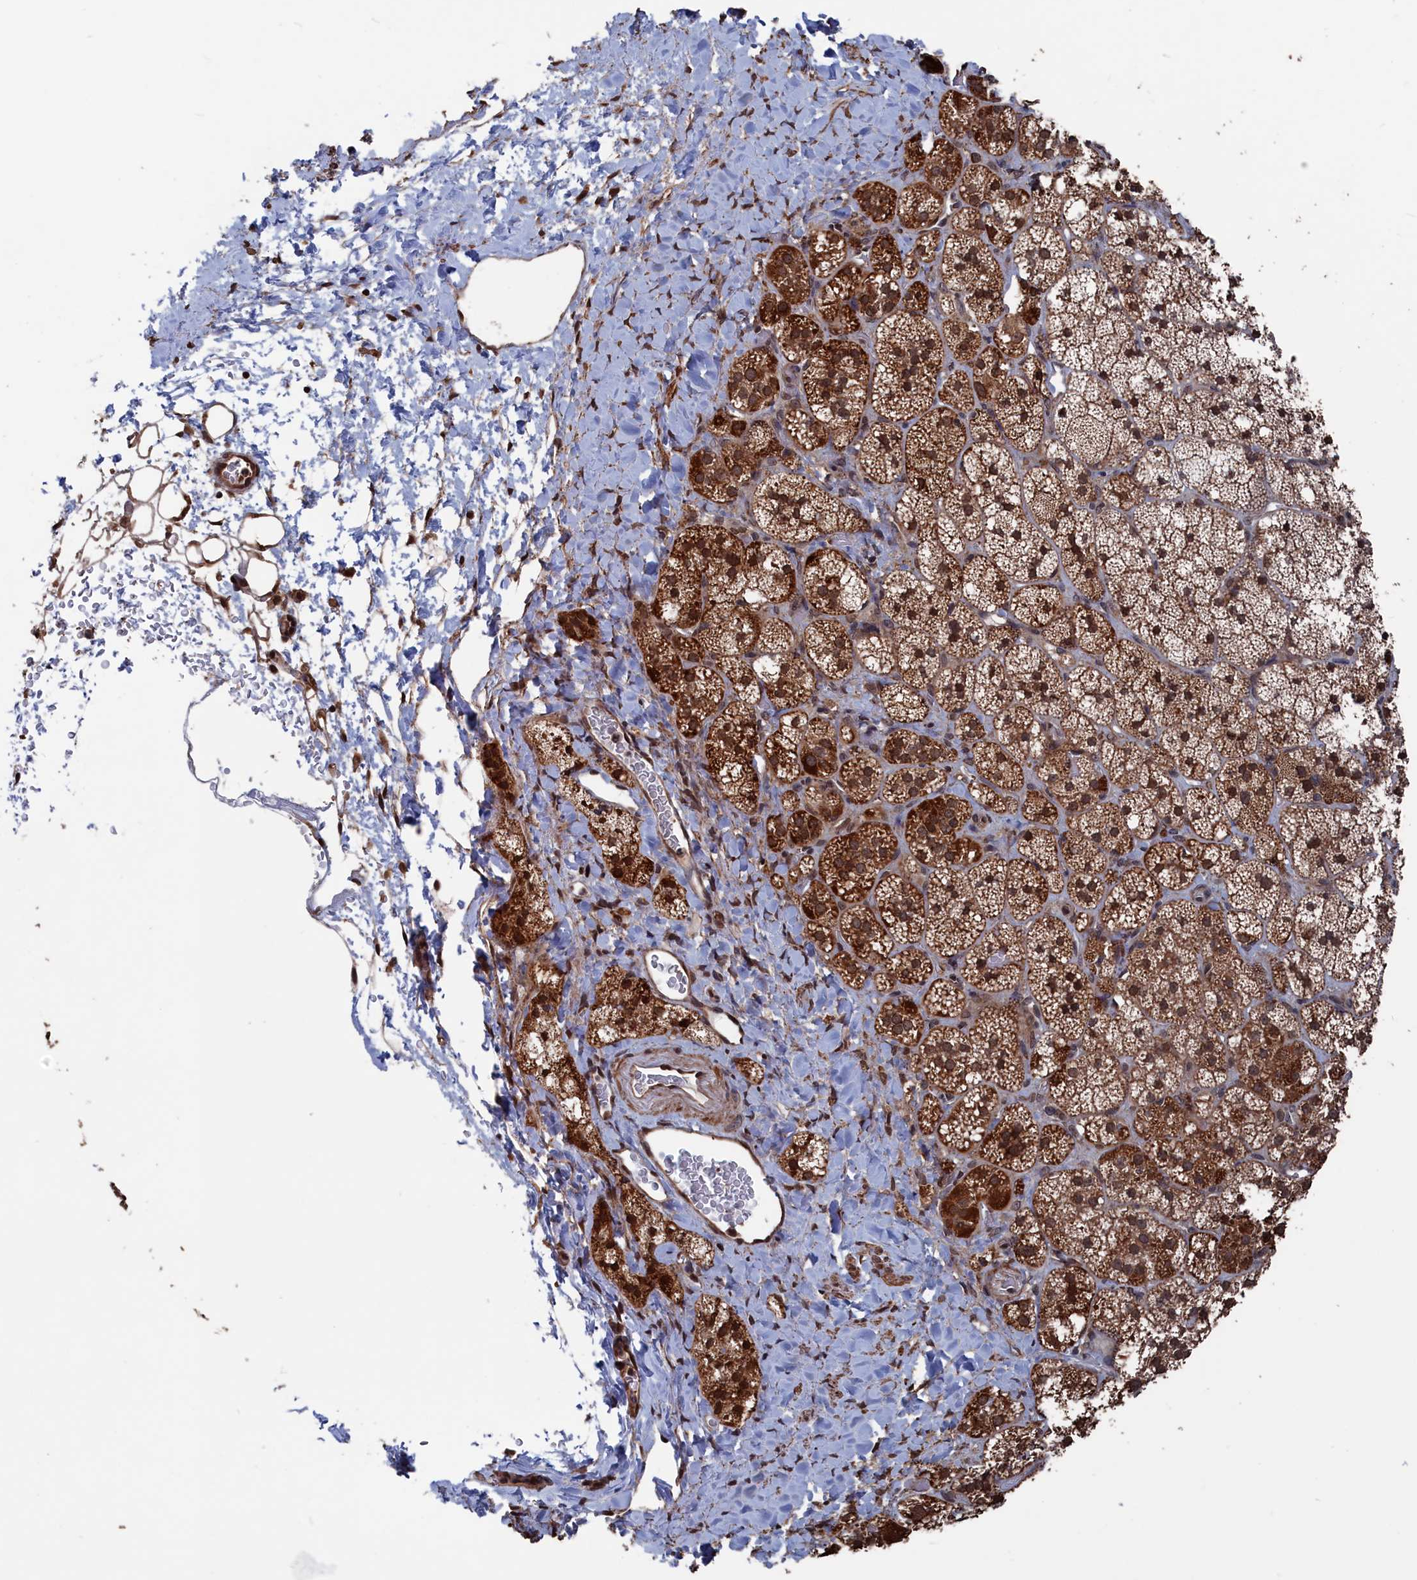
{"staining": {"intensity": "strong", "quantity": "25%-75%", "location": "cytoplasmic/membranous"}, "tissue": "adrenal gland", "cell_type": "Glandular cells", "image_type": "normal", "snomed": [{"axis": "morphology", "description": "Normal tissue, NOS"}, {"axis": "topography", "description": "Adrenal gland"}], "caption": "High-power microscopy captured an immunohistochemistry (IHC) image of unremarkable adrenal gland, revealing strong cytoplasmic/membranous staining in approximately 25%-75% of glandular cells. Using DAB (3,3'-diaminobenzidine) (brown) and hematoxylin (blue) stains, captured at high magnification using brightfield microscopy.", "gene": "PDE12", "patient": {"sex": "male", "age": 61}}